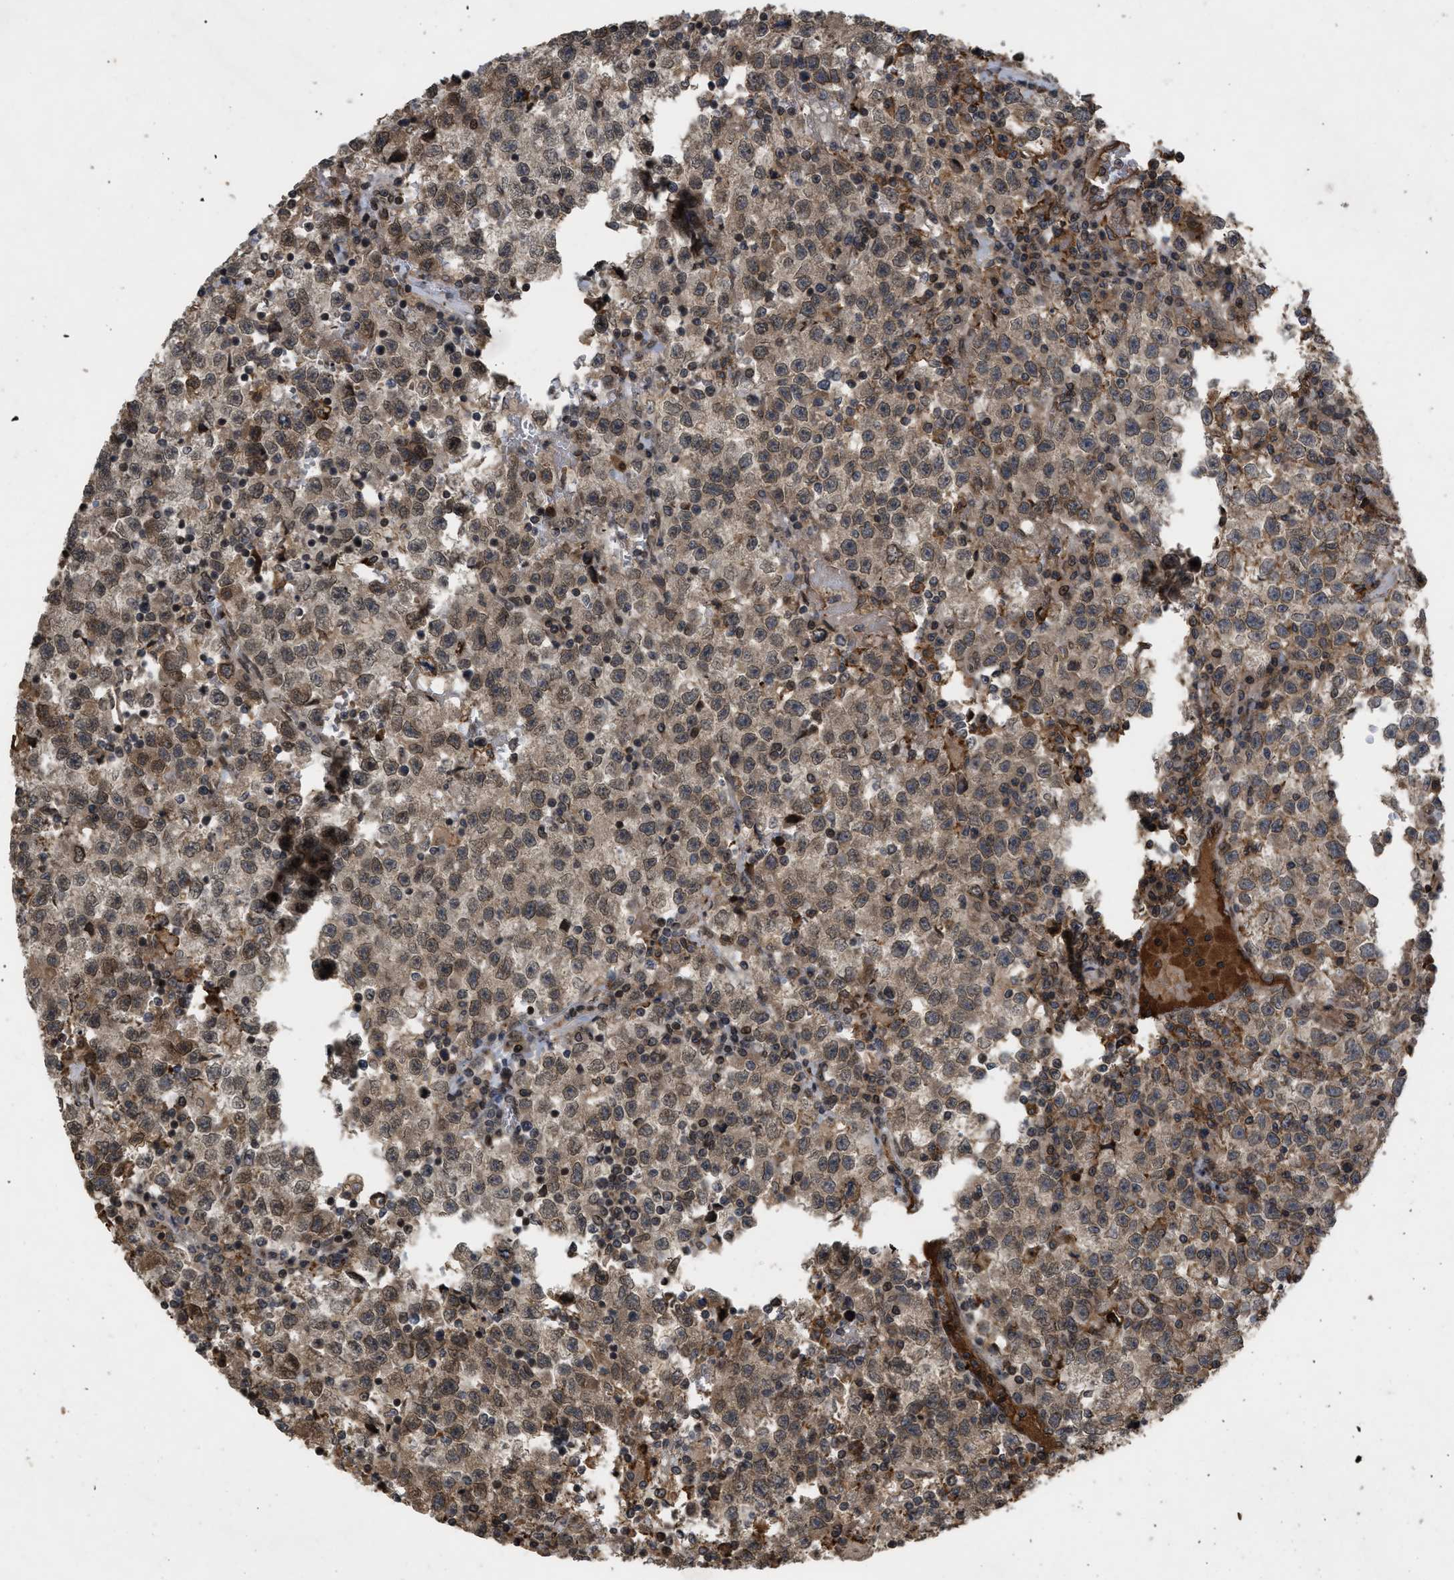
{"staining": {"intensity": "weak", "quantity": ">75%", "location": "cytoplasmic/membranous,nuclear"}, "tissue": "testis cancer", "cell_type": "Tumor cells", "image_type": "cancer", "snomed": [{"axis": "morphology", "description": "Seminoma, NOS"}, {"axis": "topography", "description": "Testis"}], "caption": "High-magnification brightfield microscopy of testis seminoma stained with DAB (3,3'-diaminobenzidine) (brown) and counterstained with hematoxylin (blue). tumor cells exhibit weak cytoplasmic/membranous and nuclear positivity is present in about>75% of cells.", "gene": "CRY1", "patient": {"sex": "male", "age": 22}}